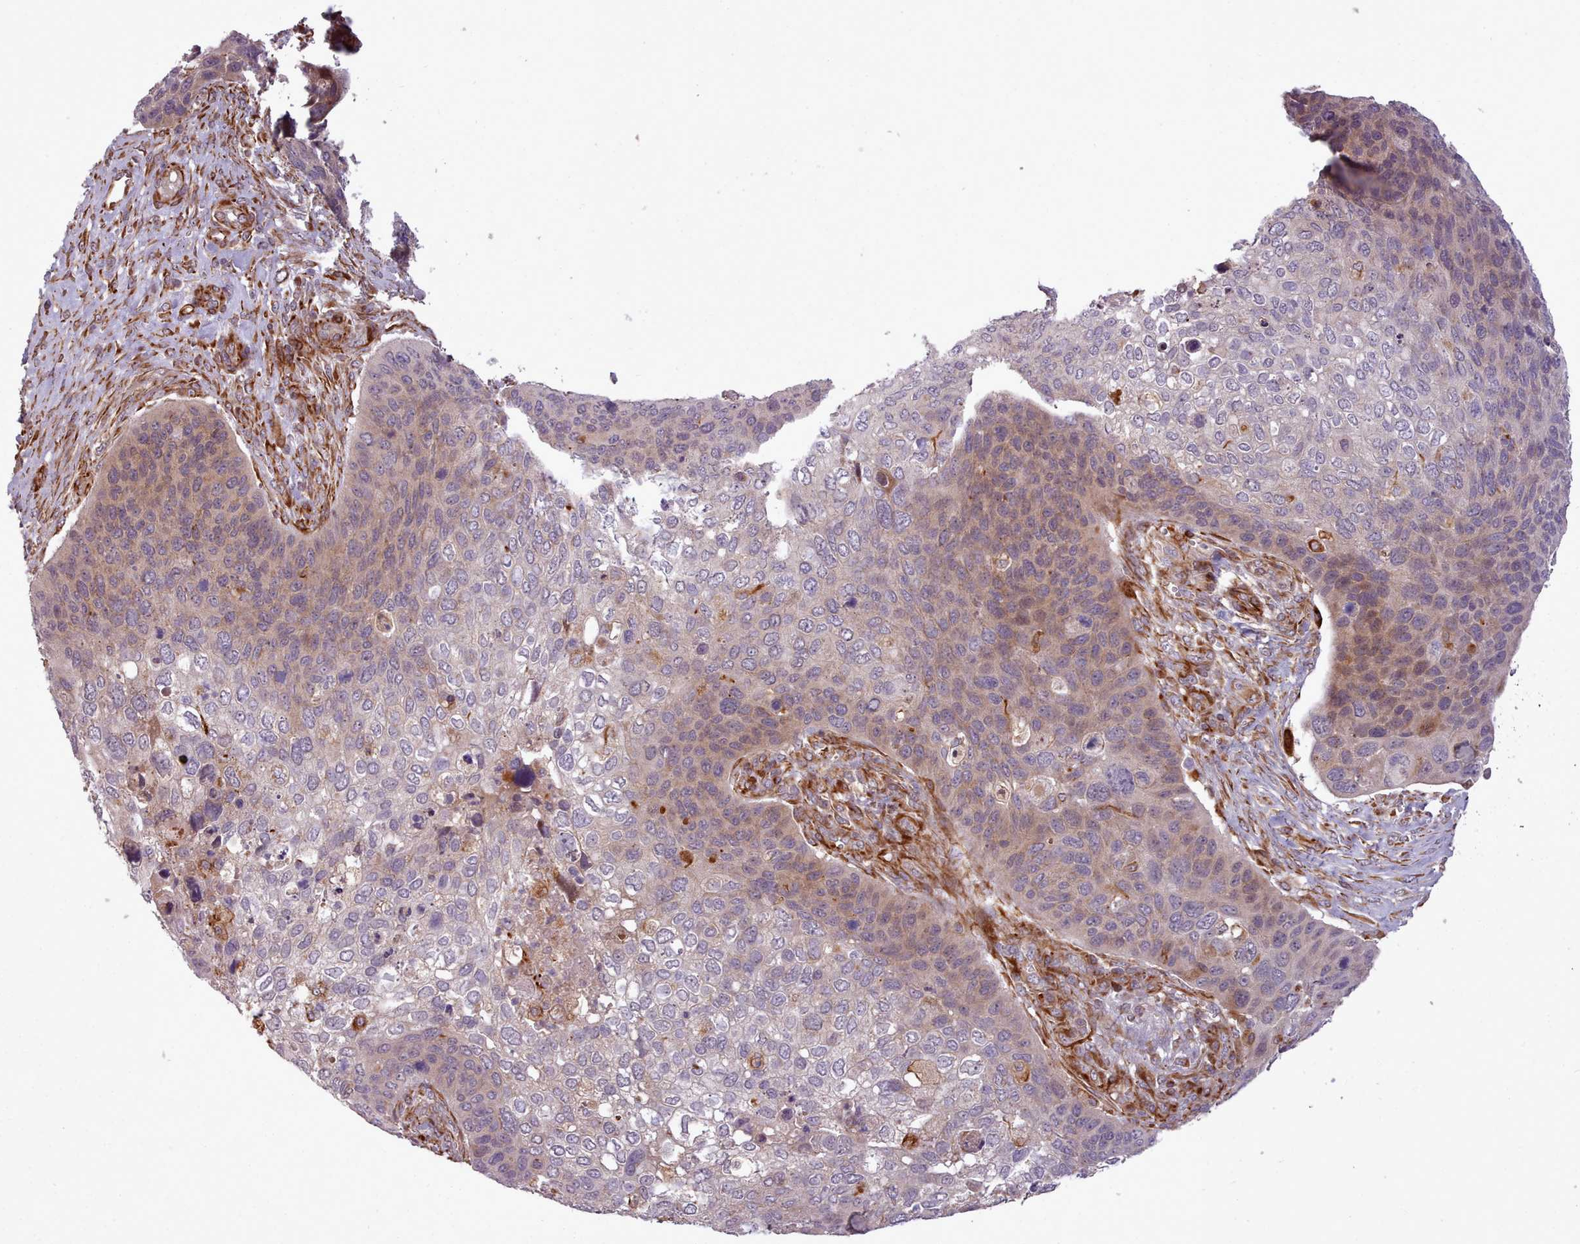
{"staining": {"intensity": "moderate", "quantity": "<25%", "location": "cytoplasmic/membranous"}, "tissue": "skin cancer", "cell_type": "Tumor cells", "image_type": "cancer", "snomed": [{"axis": "morphology", "description": "Basal cell carcinoma"}, {"axis": "topography", "description": "Skin"}], "caption": "DAB immunohistochemical staining of human skin cancer (basal cell carcinoma) exhibits moderate cytoplasmic/membranous protein expression in approximately <25% of tumor cells.", "gene": "GBGT1", "patient": {"sex": "female", "age": 74}}